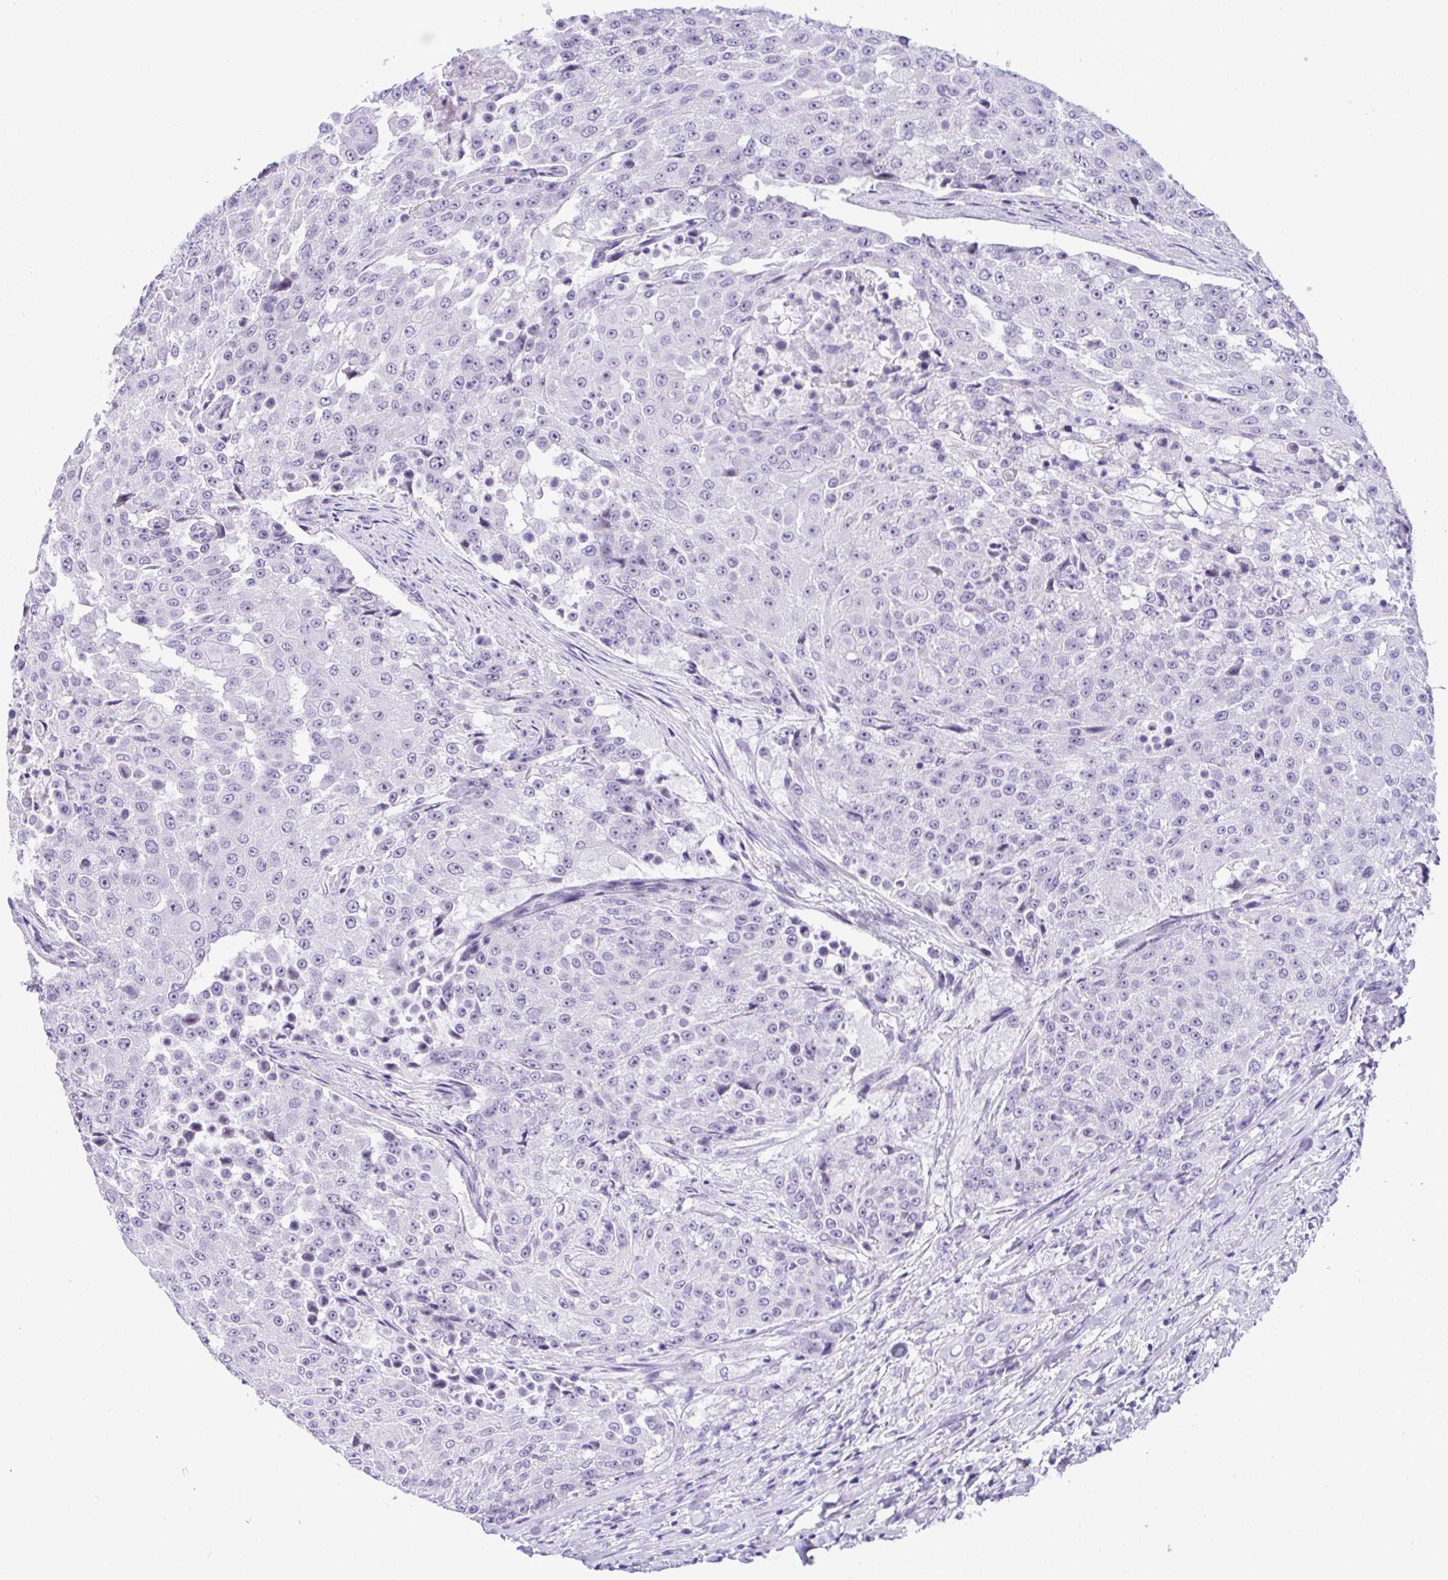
{"staining": {"intensity": "negative", "quantity": "none", "location": "none"}, "tissue": "urothelial cancer", "cell_type": "Tumor cells", "image_type": "cancer", "snomed": [{"axis": "morphology", "description": "Urothelial carcinoma, High grade"}, {"axis": "topography", "description": "Urinary bladder"}], "caption": "This is an immunohistochemistry (IHC) photomicrograph of high-grade urothelial carcinoma. There is no staining in tumor cells.", "gene": "YBX2", "patient": {"sex": "female", "age": 63}}